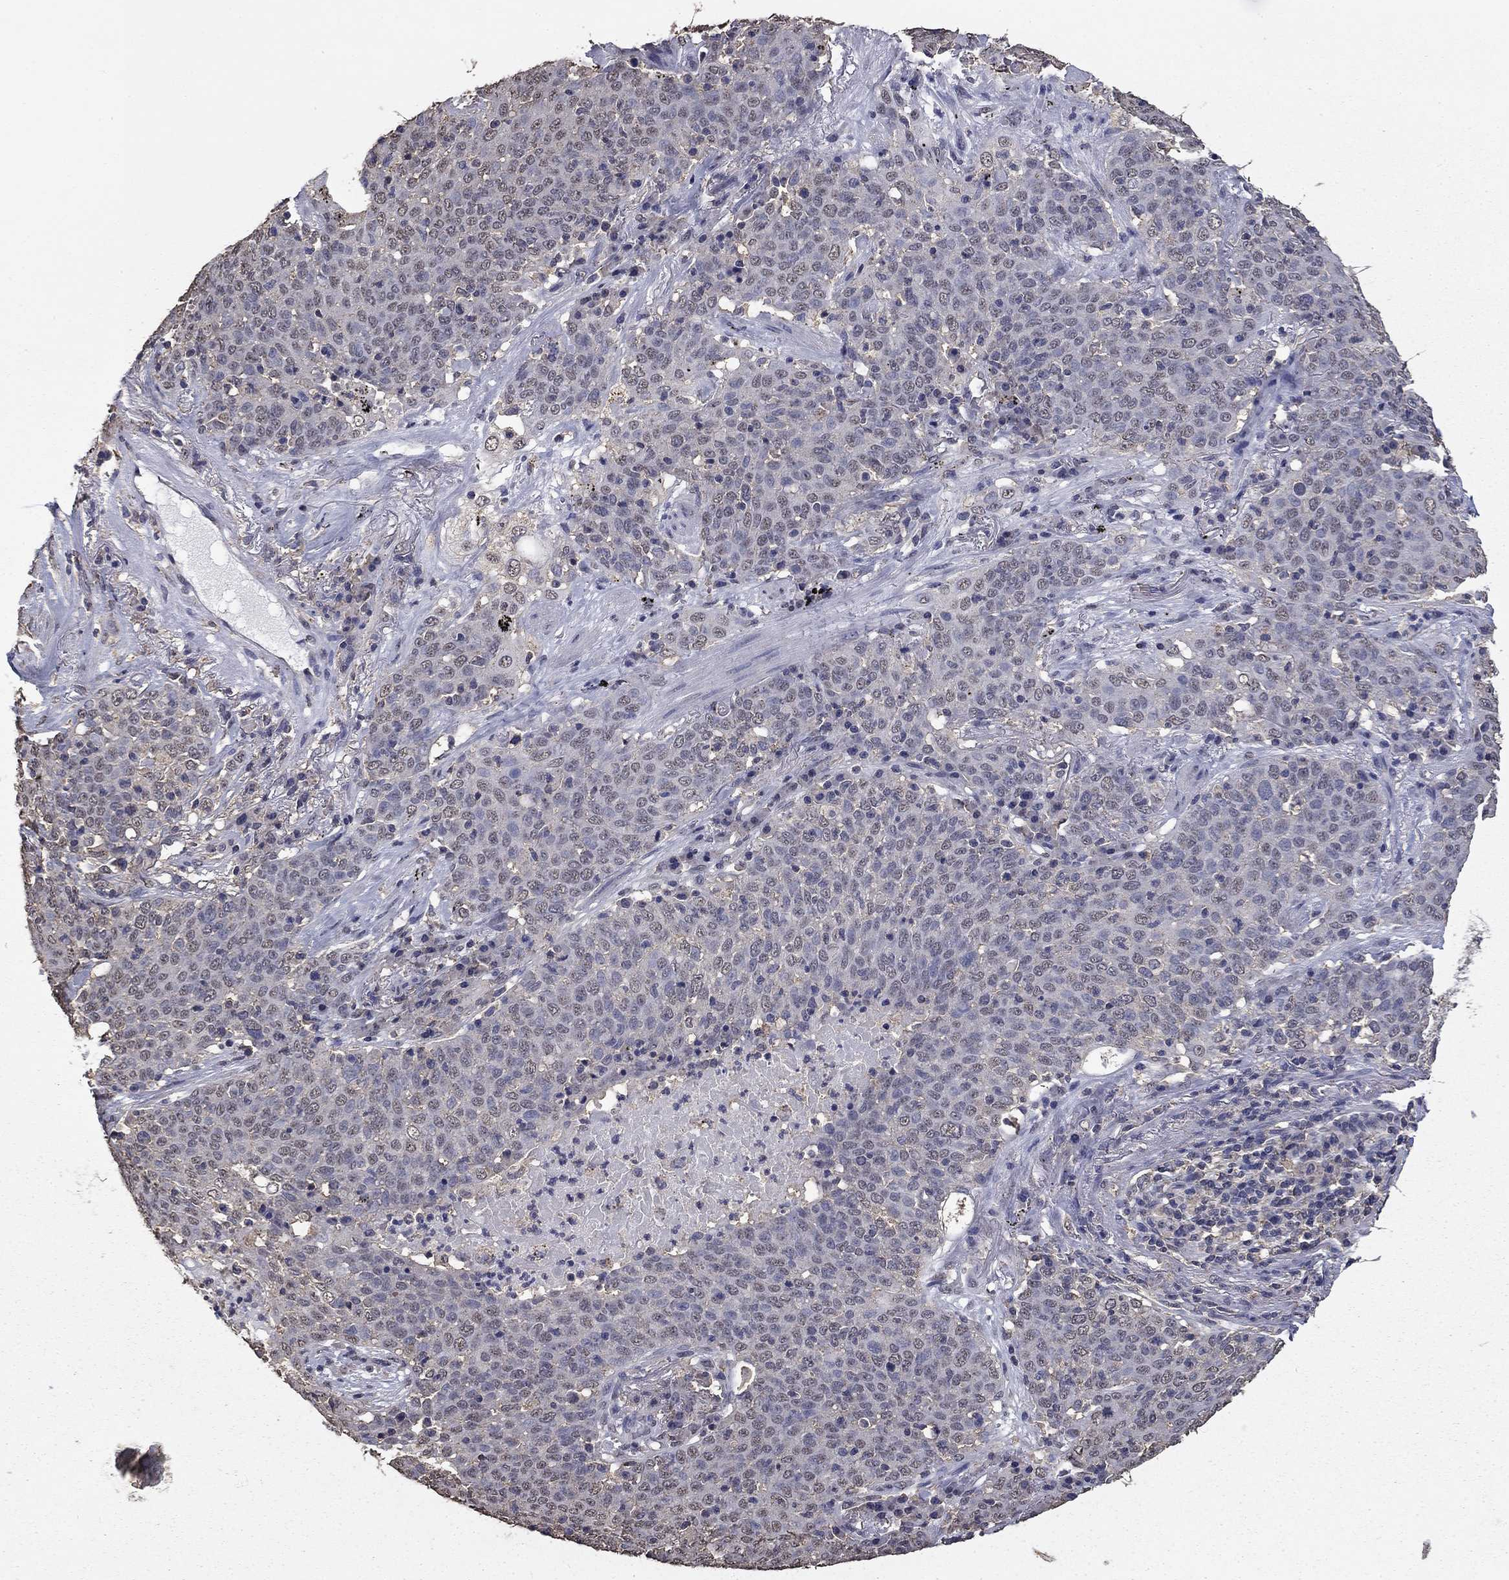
{"staining": {"intensity": "negative", "quantity": "none", "location": "none"}, "tissue": "lung cancer", "cell_type": "Tumor cells", "image_type": "cancer", "snomed": [{"axis": "morphology", "description": "Squamous cell carcinoma, NOS"}, {"axis": "topography", "description": "Lung"}], "caption": "This is an IHC image of human squamous cell carcinoma (lung). There is no expression in tumor cells.", "gene": "MFAP3L", "patient": {"sex": "male", "age": 82}}